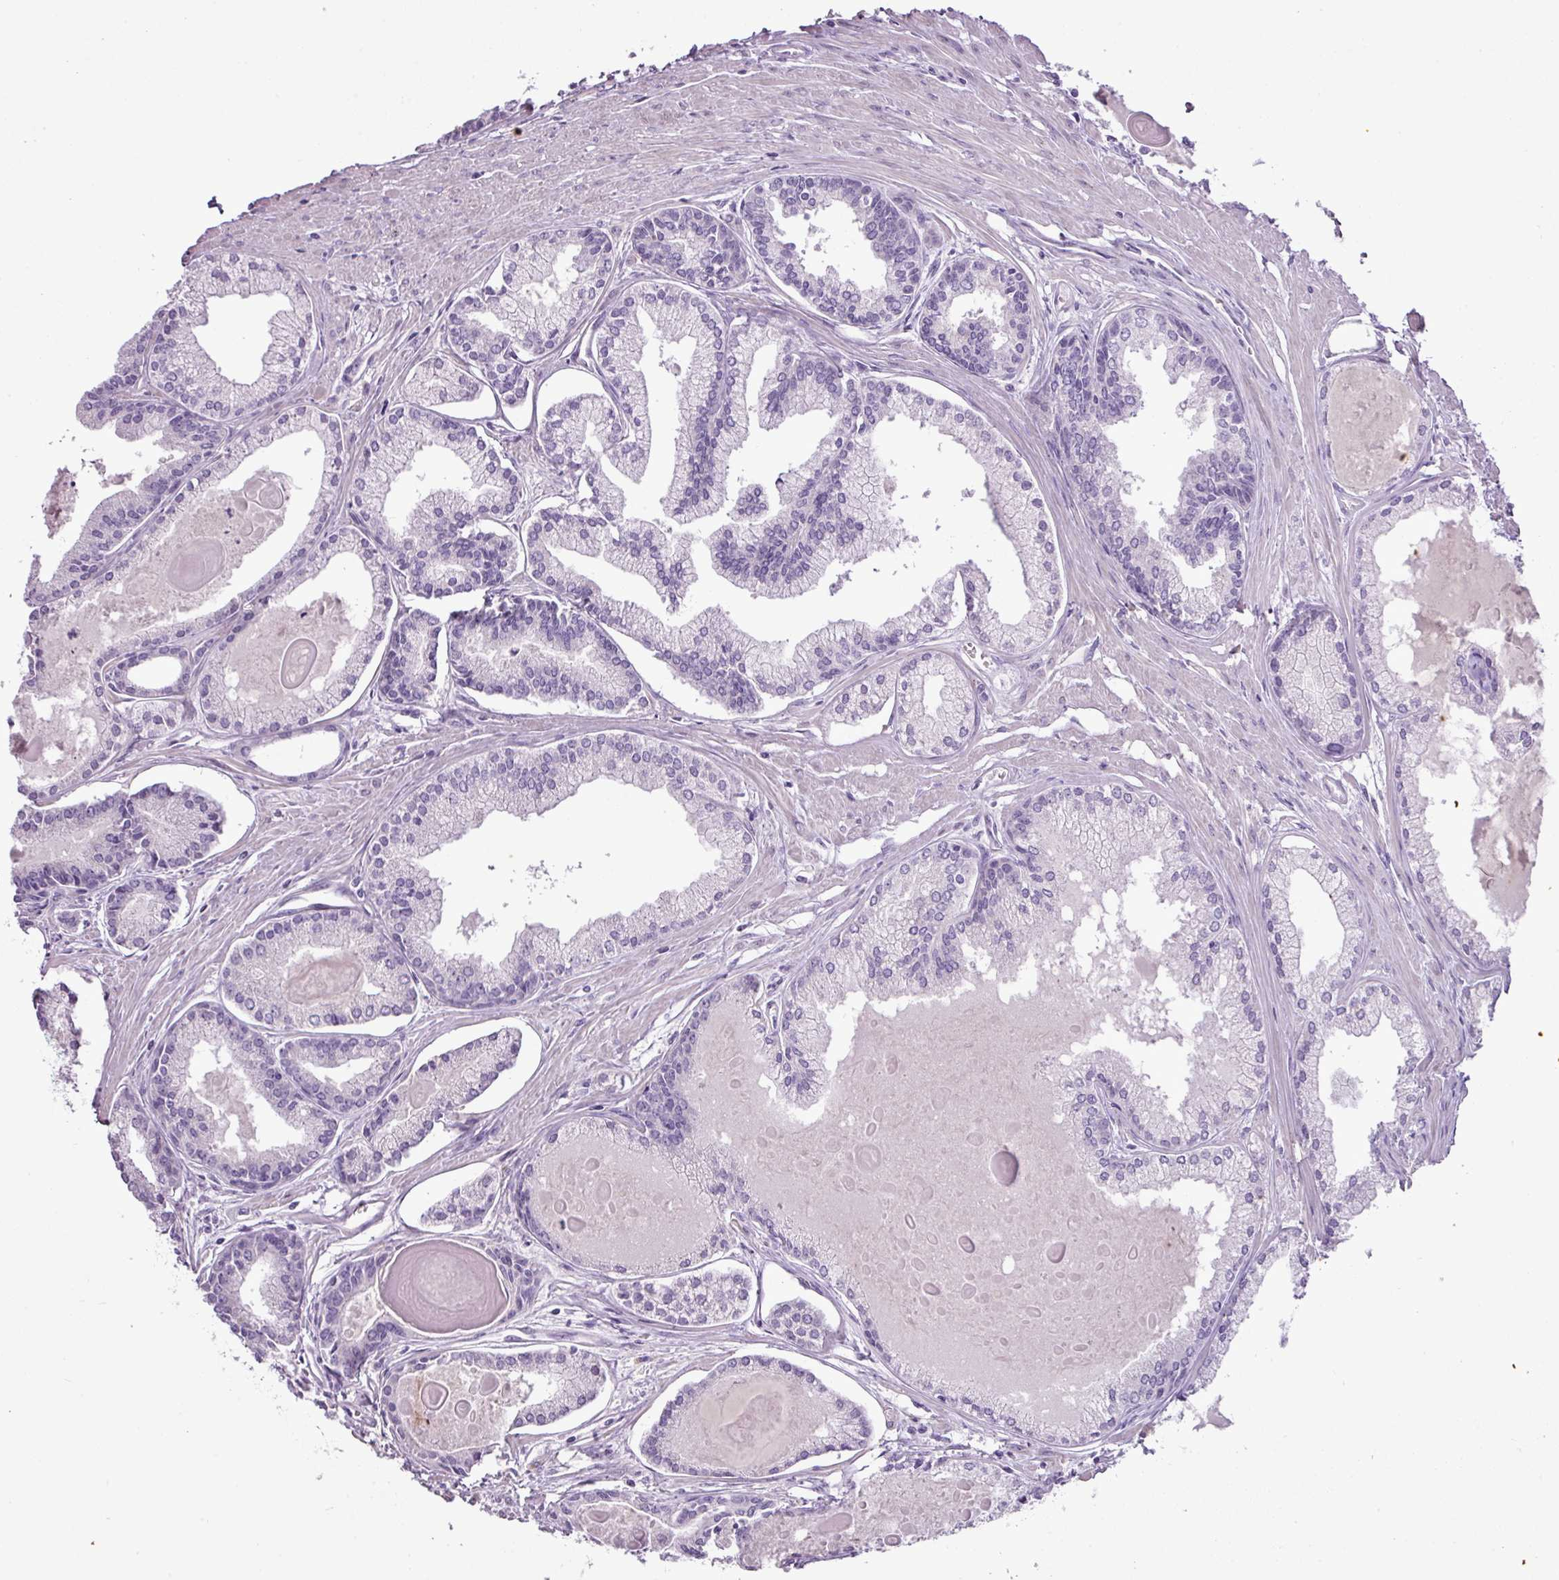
{"staining": {"intensity": "negative", "quantity": "none", "location": "none"}, "tissue": "prostate cancer", "cell_type": "Tumor cells", "image_type": "cancer", "snomed": [{"axis": "morphology", "description": "Adenocarcinoma, High grade"}, {"axis": "topography", "description": "Prostate"}], "caption": "Prostate cancer (high-grade adenocarcinoma) was stained to show a protein in brown. There is no significant staining in tumor cells.", "gene": "DNAJB13", "patient": {"sex": "male", "age": 68}}